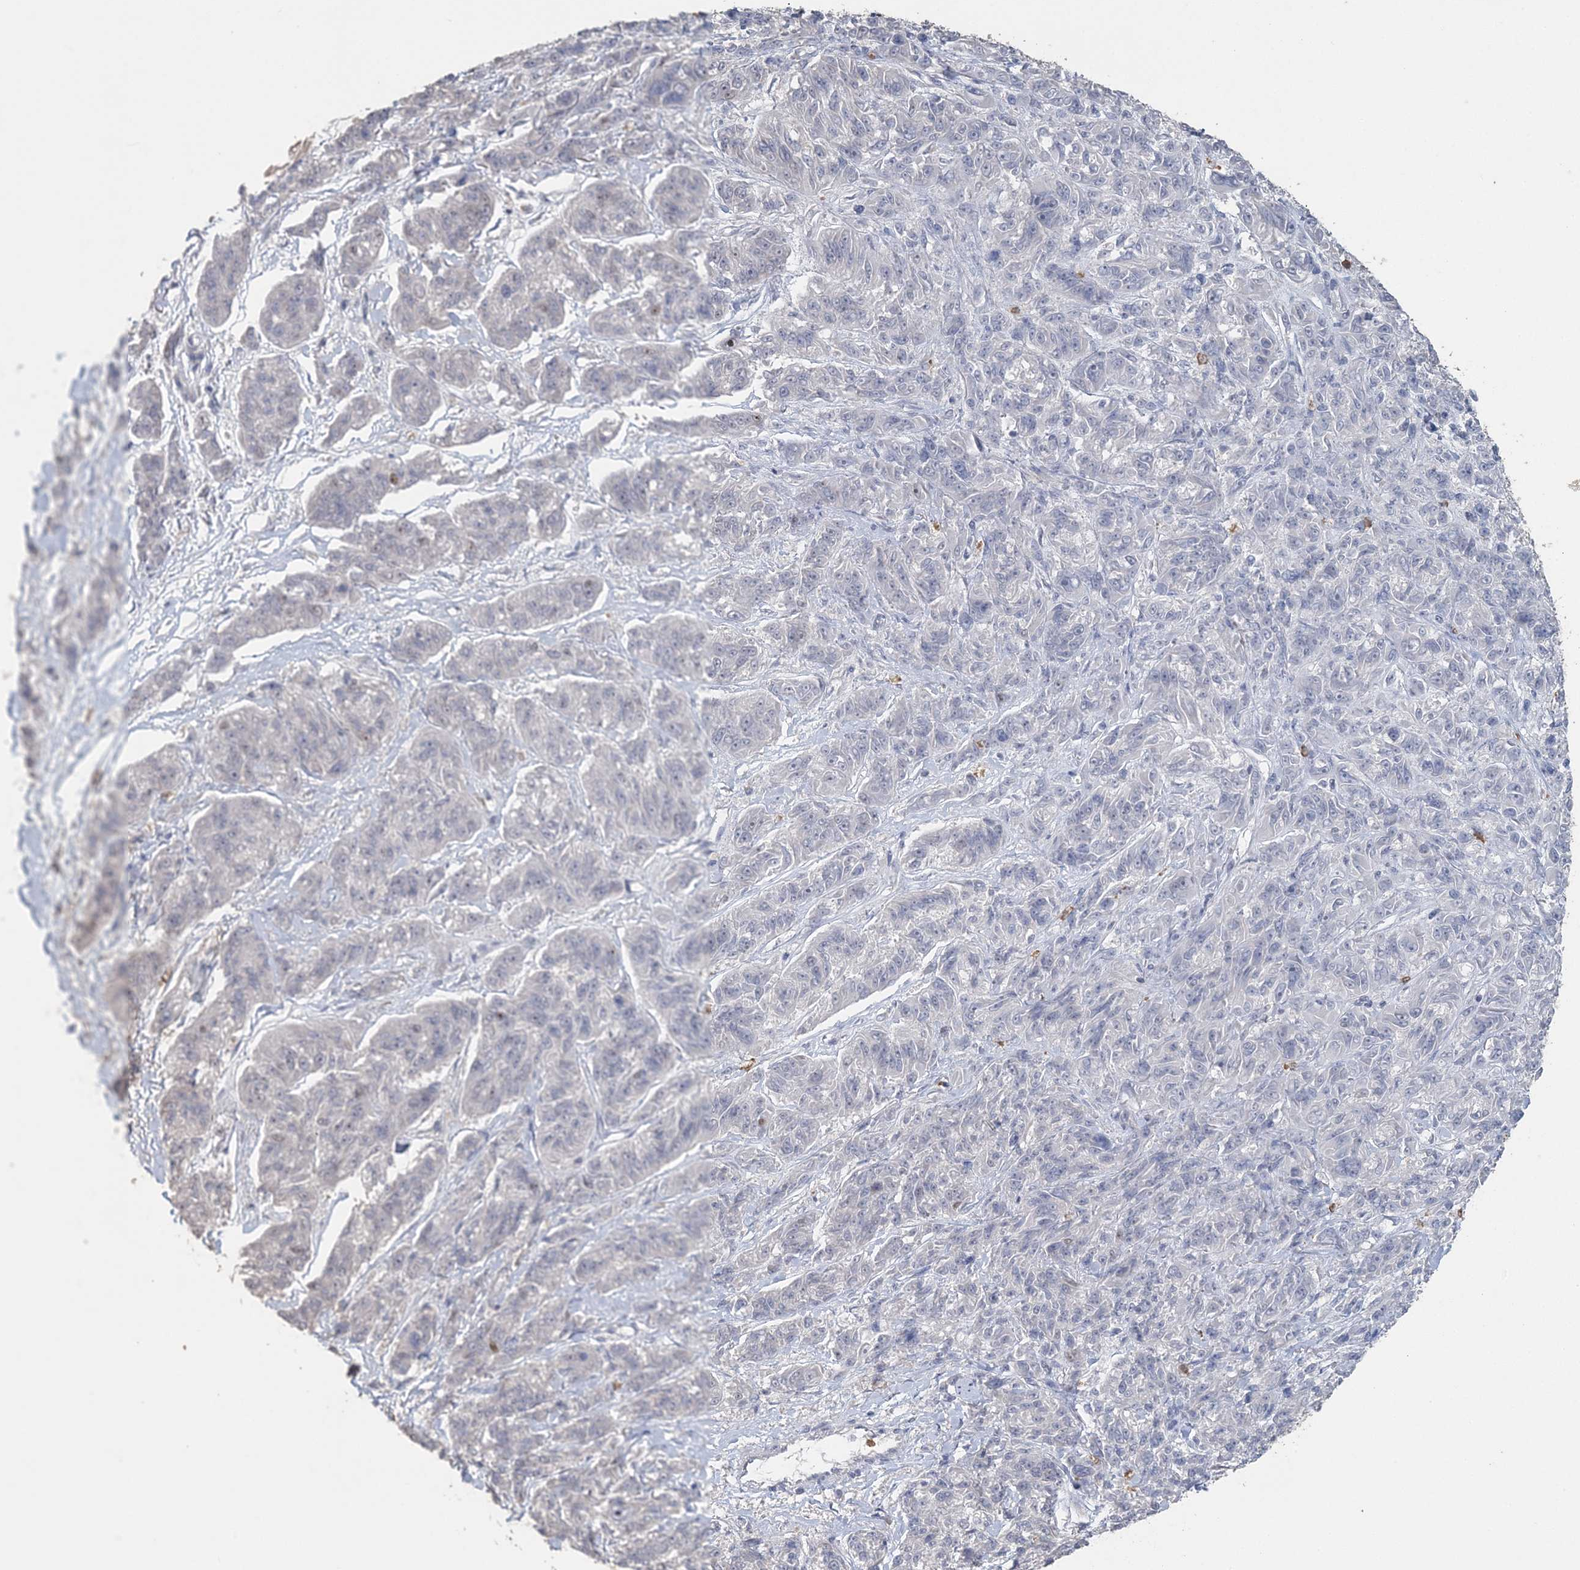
{"staining": {"intensity": "negative", "quantity": "none", "location": "none"}, "tissue": "melanoma", "cell_type": "Tumor cells", "image_type": "cancer", "snomed": [{"axis": "morphology", "description": "Malignant melanoma, NOS"}, {"axis": "topography", "description": "Skin"}], "caption": "The micrograph reveals no staining of tumor cells in malignant melanoma.", "gene": "UIMC1", "patient": {"sex": "male", "age": 53}}